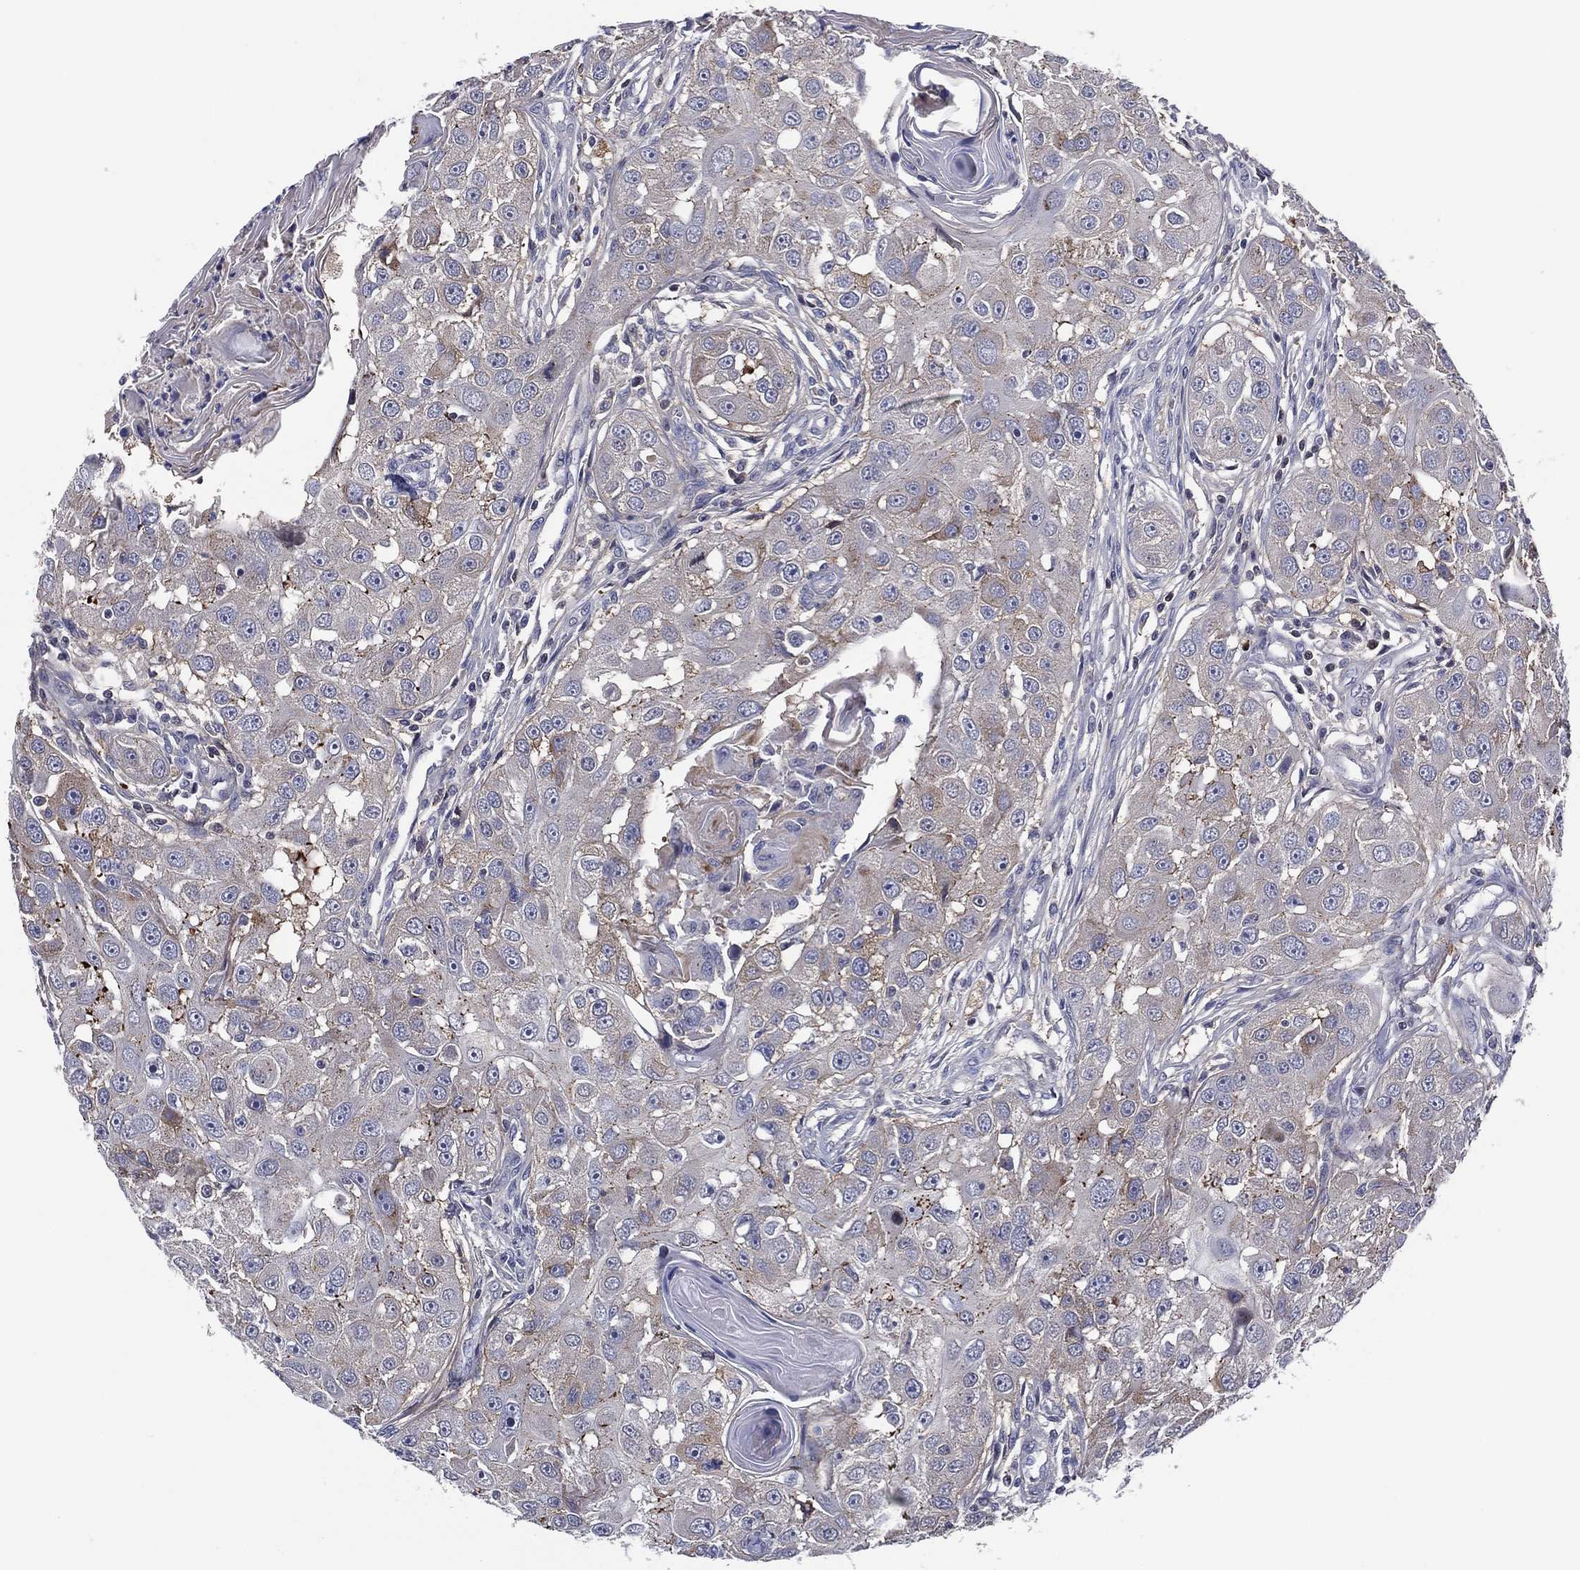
{"staining": {"intensity": "weak", "quantity": "<25%", "location": "cytoplasmic/membranous"}, "tissue": "head and neck cancer", "cell_type": "Tumor cells", "image_type": "cancer", "snomed": [{"axis": "morphology", "description": "Squamous cell carcinoma, NOS"}, {"axis": "topography", "description": "Head-Neck"}], "caption": "Immunohistochemistry (IHC) photomicrograph of human head and neck cancer (squamous cell carcinoma) stained for a protein (brown), which demonstrates no expression in tumor cells.", "gene": "TRIM31", "patient": {"sex": "male", "age": 51}}